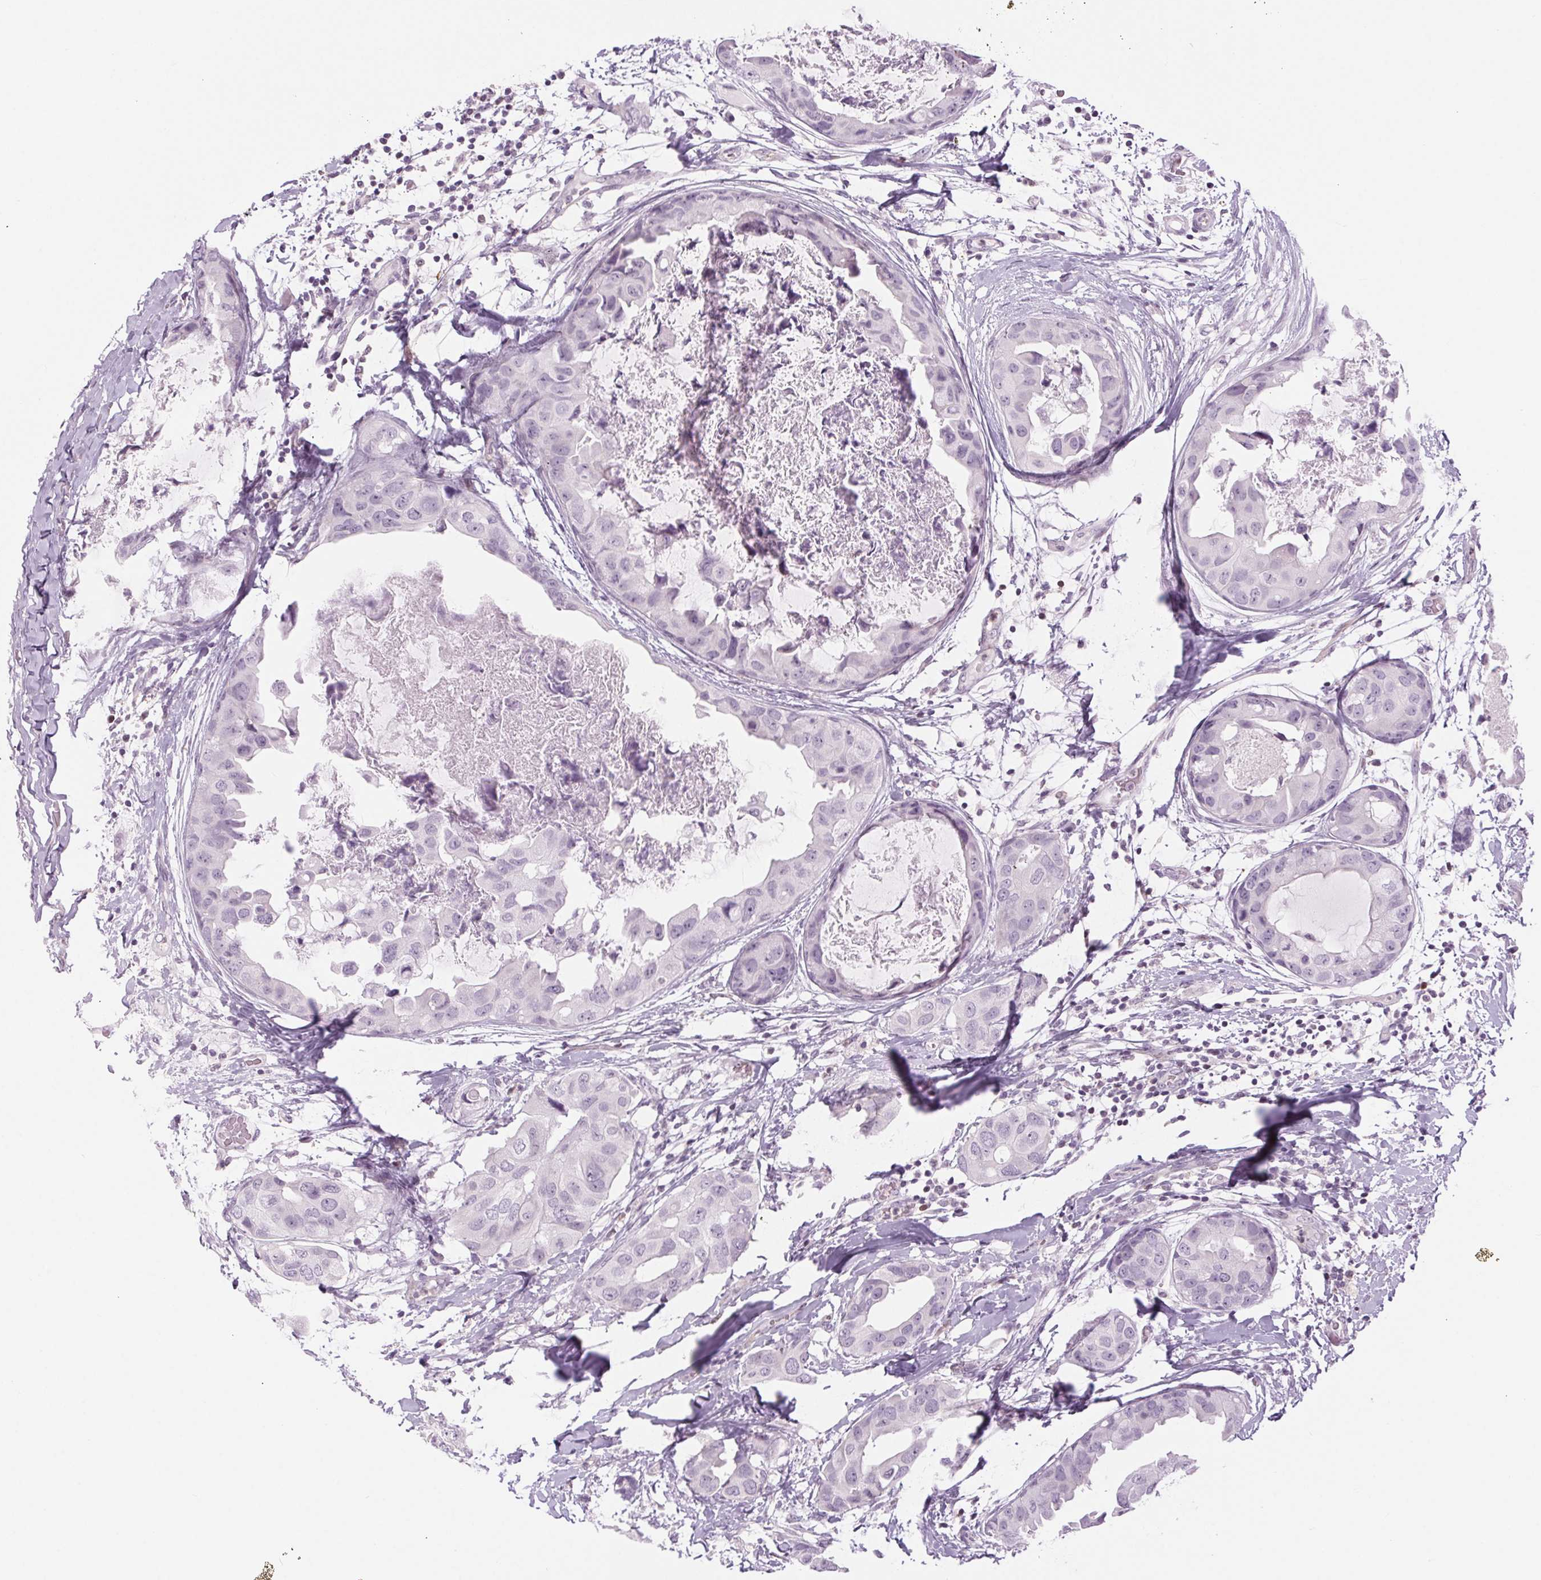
{"staining": {"intensity": "negative", "quantity": "none", "location": "none"}, "tissue": "breast cancer", "cell_type": "Tumor cells", "image_type": "cancer", "snomed": [{"axis": "morphology", "description": "Normal tissue, NOS"}, {"axis": "morphology", "description": "Duct carcinoma"}, {"axis": "topography", "description": "Breast"}], "caption": "Tumor cells show no significant positivity in breast invasive ductal carcinoma.", "gene": "SLC6A19", "patient": {"sex": "female", "age": 40}}